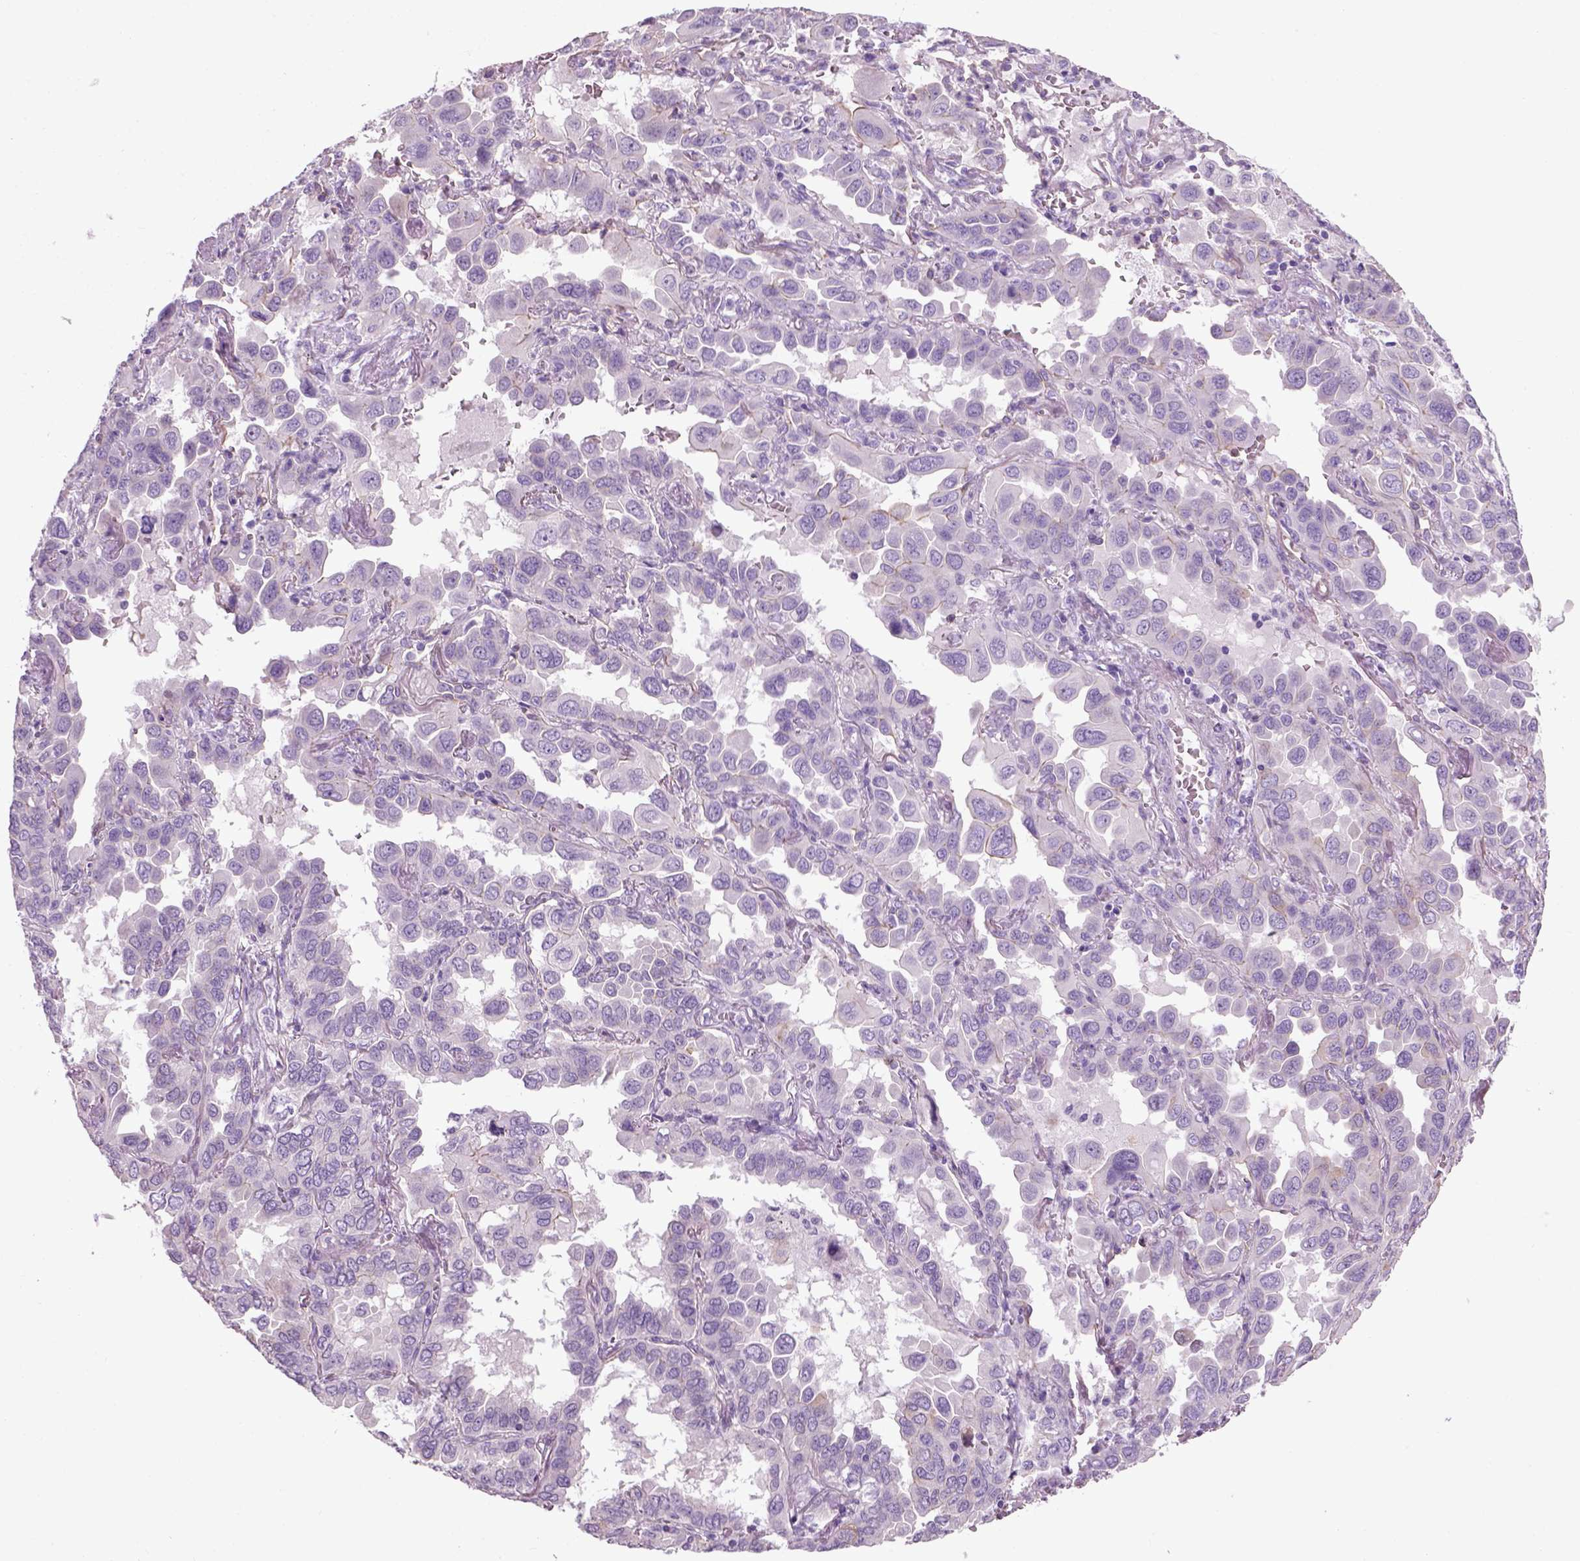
{"staining": {"intensity": "negative", "quantity": "none", "location": "none"}, "tissue": "lung cancer", "cell_type": "Tumor cells", "image_type": "cancer", "snomed": [{"axis": "morphology", "description": "Adenocarcinoma, NOS"}, {"axis": "topography", "description": "Lung"}], "caption": "Tumor cells are negative for brown protein staining in lung cancer.", "gene": "FAM161A", "patient": {"sex": "male", "age": 64}}